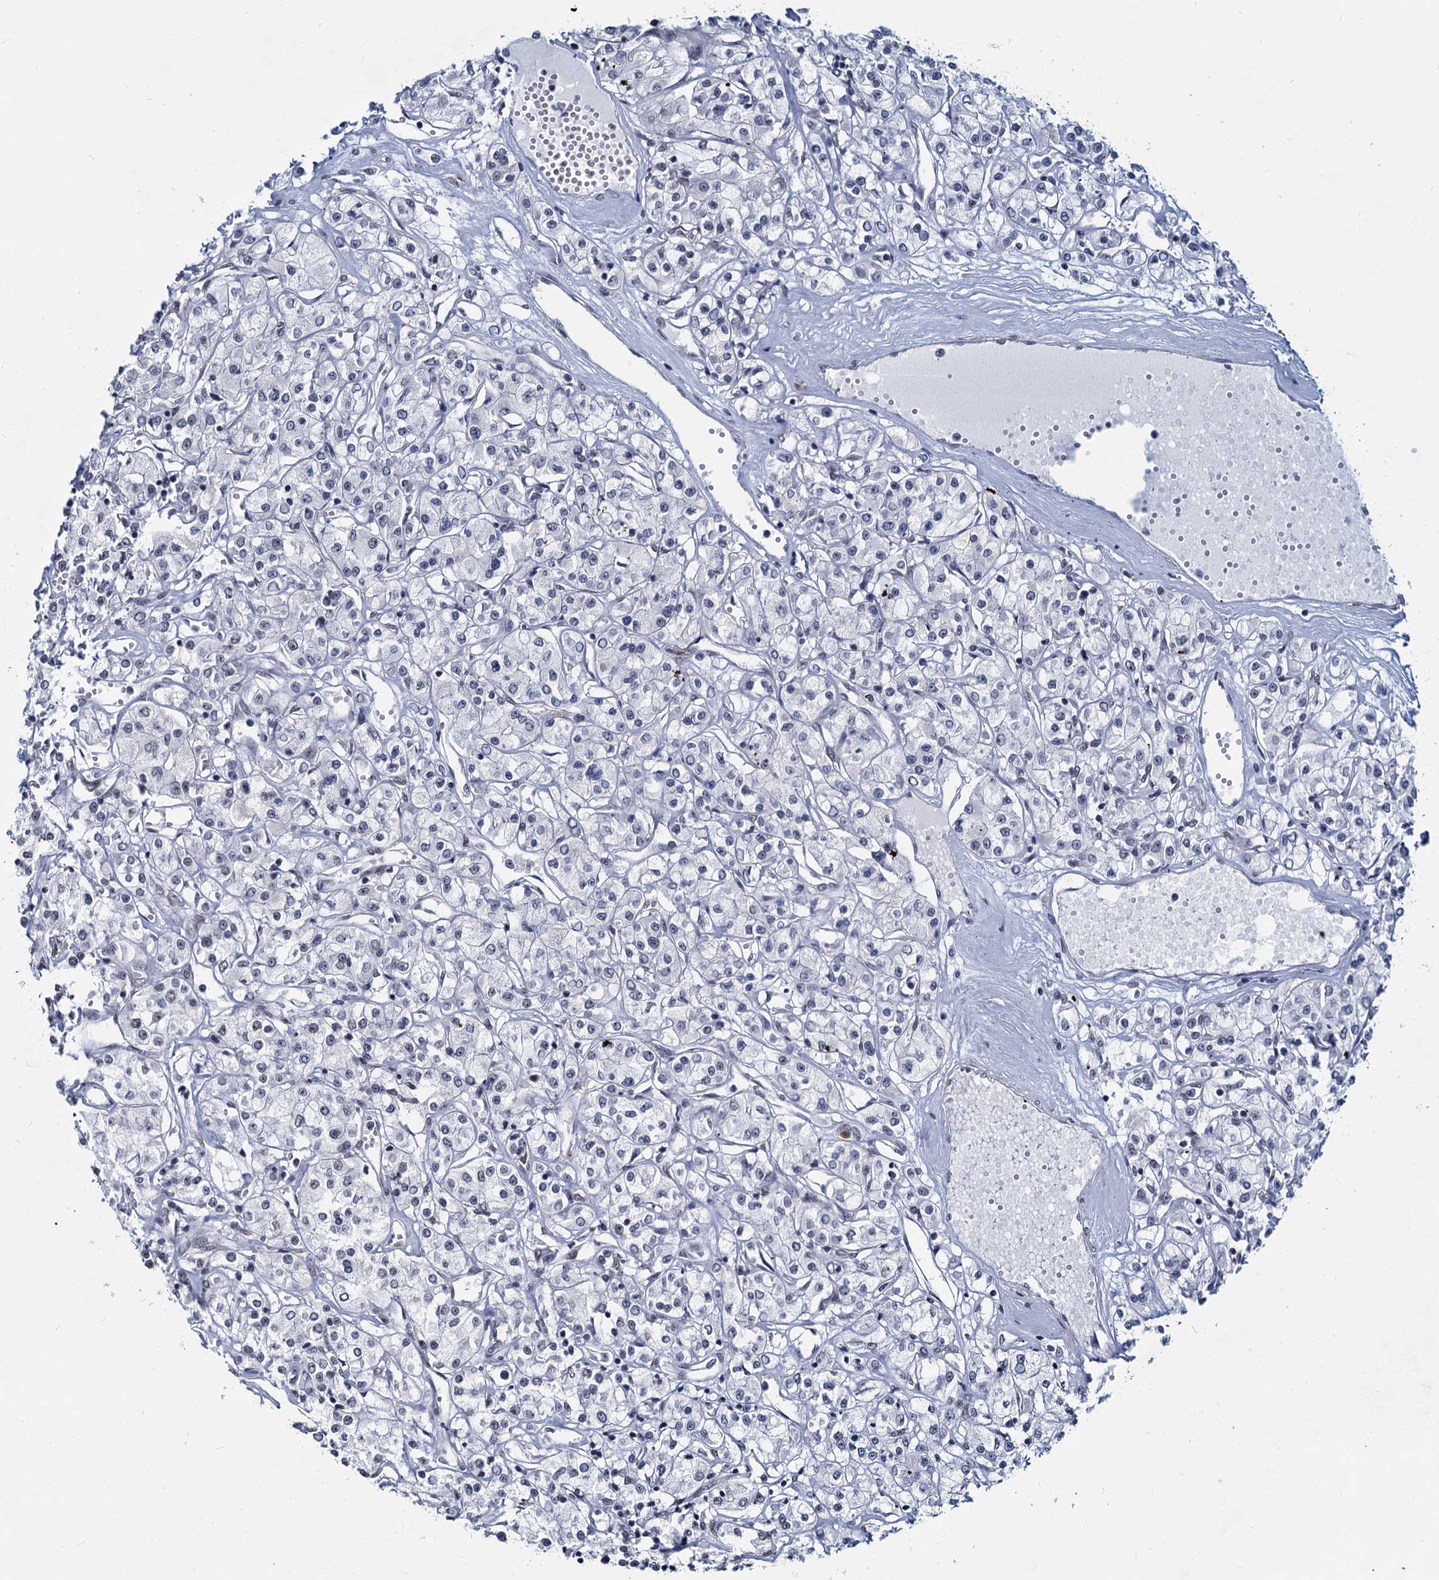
{"staining": {"intensity": "negative", "quantity": "none", "location": "none"}, "tissue": "renal cancer", "cell_type": "Tumor cells", "image_type": "cancer", "snomed": [{"axis": "morphology", "description": "Adenocarcinoma, NOS"}, {"axis": "topography", "description": "Kidney"}], "caption": "Histopathology image shows no protein expression in tumor cells of renal cancer (adenocarcinoma) tissue.", "gene": "METTL14", "patient": {"sex": "female", "age": 59}}